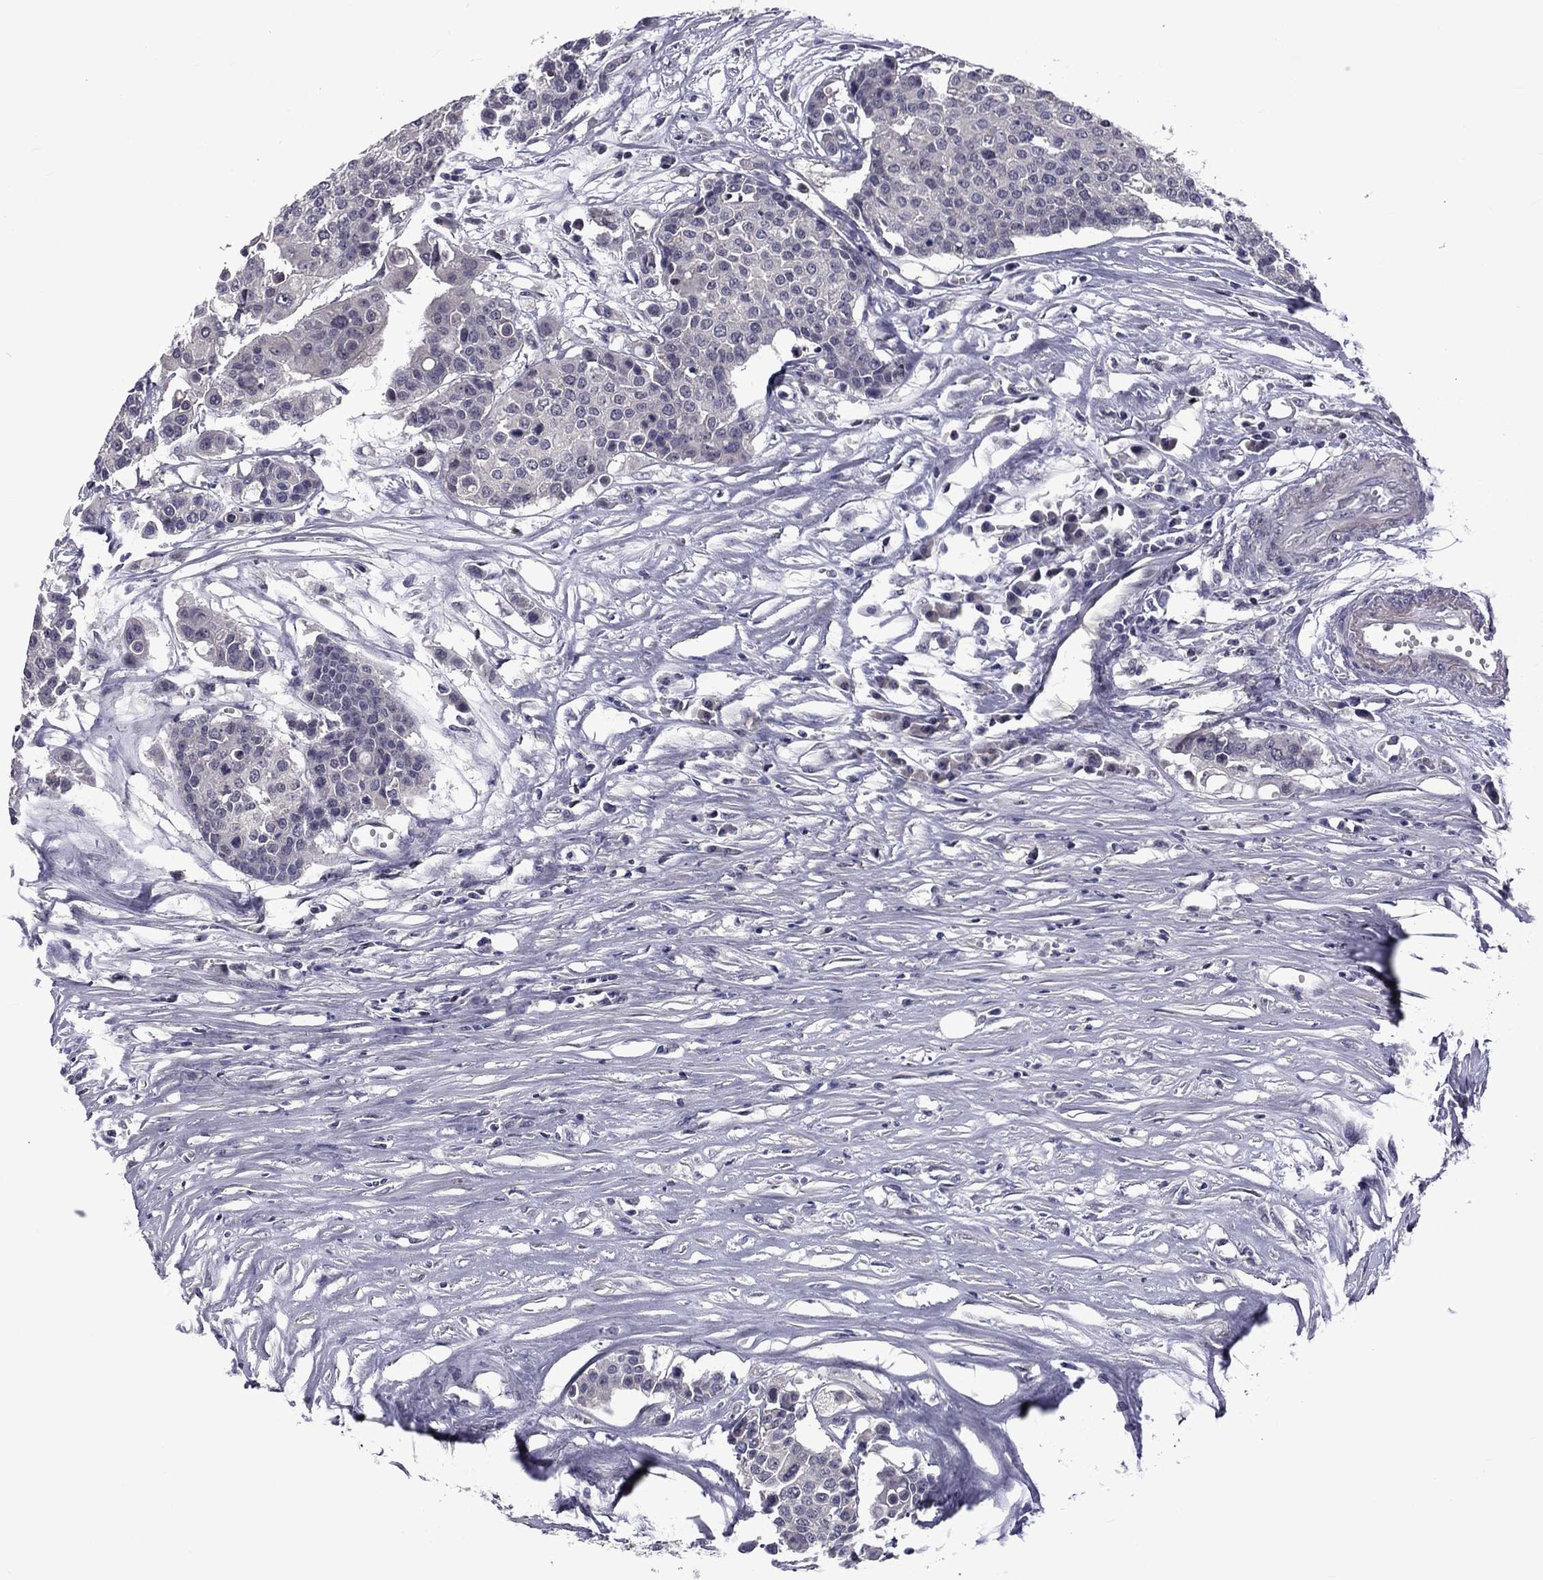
{"staining": {"intensity": "negative", "quantity": "none", "location": "none"}, "tissue": "carcinoid", "cell_type": "Tumor cells", "image_type": "cancer", "snomed": [{"axis": "morphology", "description": "Carcinoid, malignant, NOS"}, {"axis": "topography", "description": "Colon"}], "caption": "A histopathology image of carcinoid stained for a protein reveals no brown staining in tumor cells.", "gene": "SNTA1", "patient": {"sex": "male", "age": 81}}